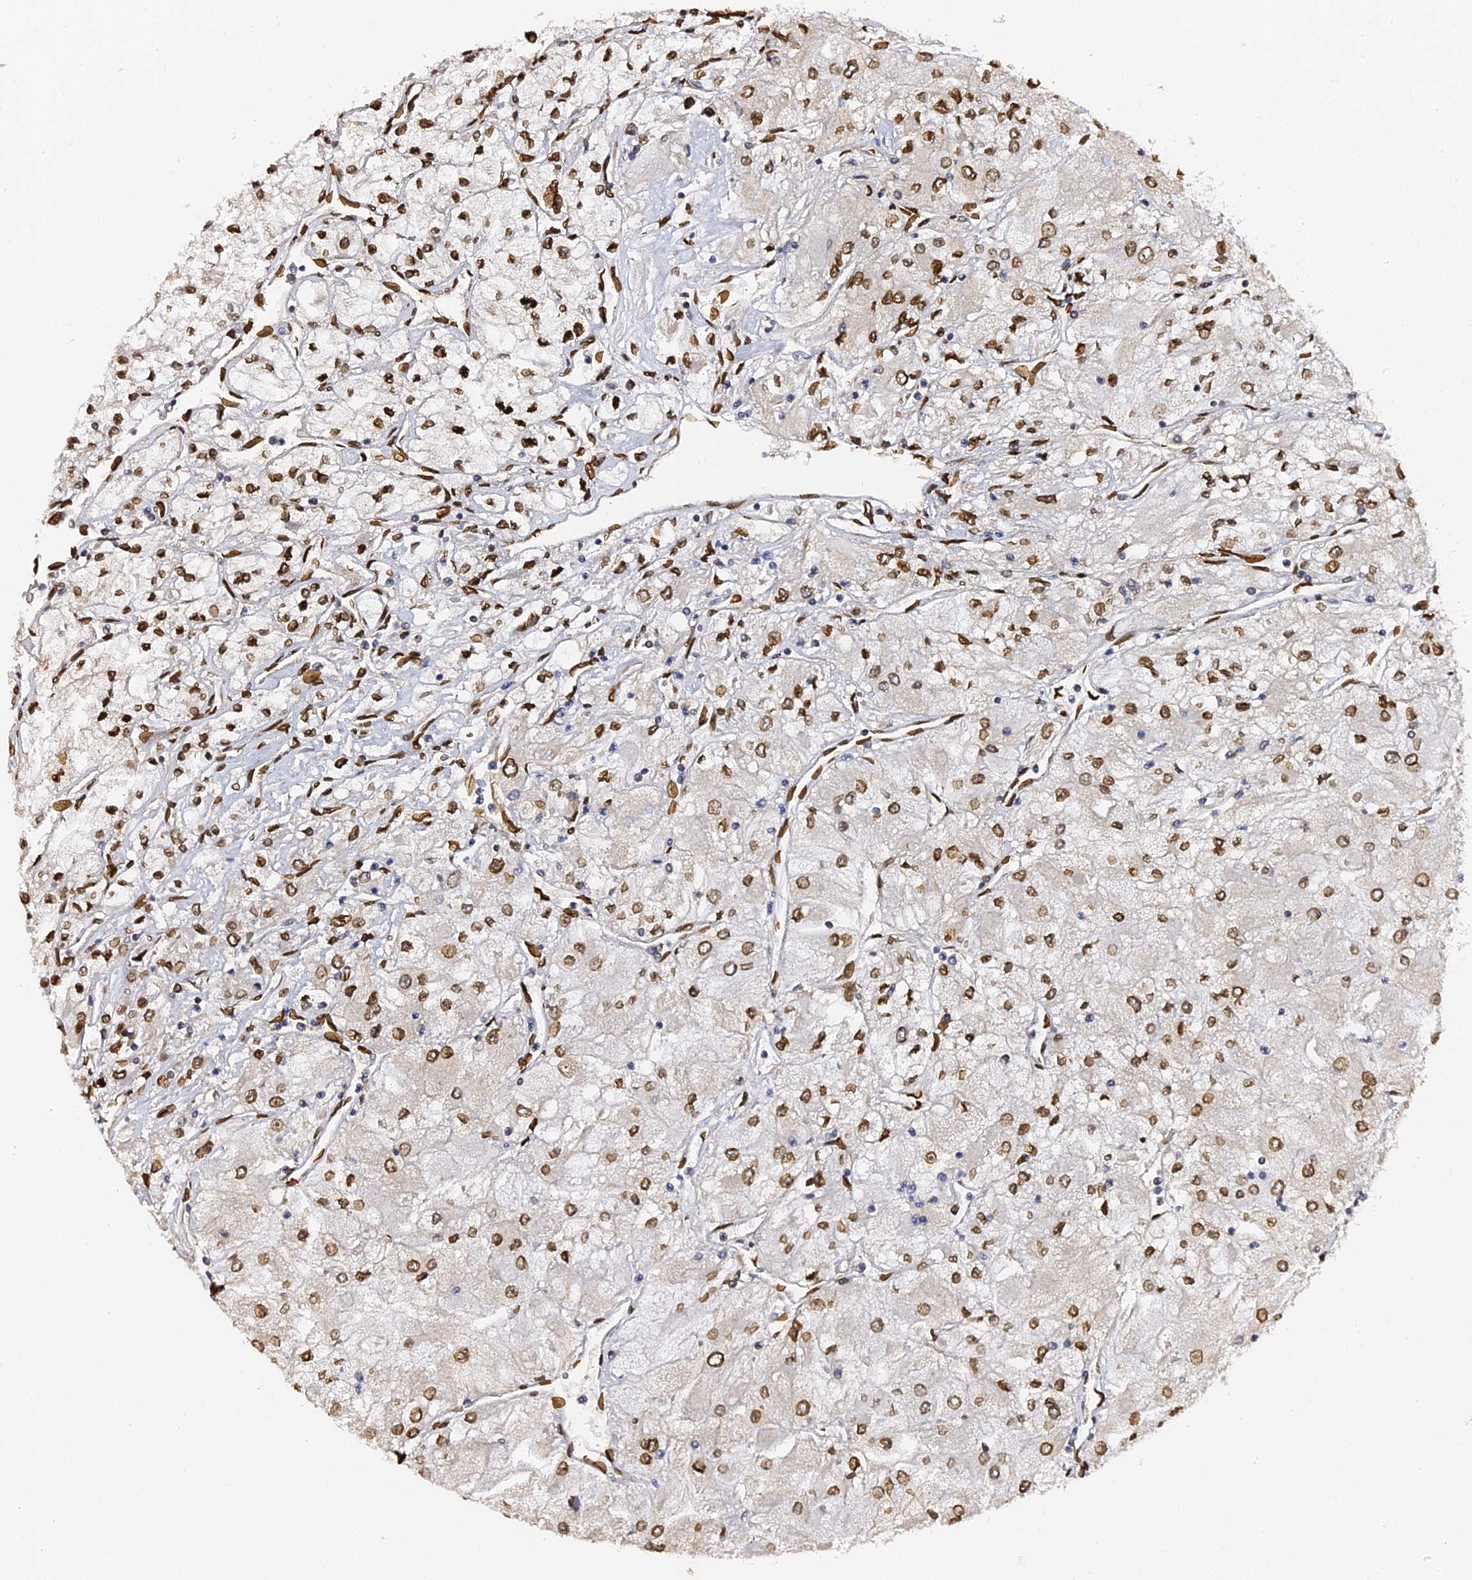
{"staining": {"intensity": "strong", "quantity": ">75%", "location": "cytoplasmic/membranous,nuclear"}, "tissue": "renal cancer", "cell_type": "Tumor cells", "image_type": "cancer", "snomed": [{"axis": "morphology", "description": "Adenocarcinoma, NOS"}, {"axis": "topography", "description": "Kidney"}], "caption": "Strong cytoplasmic/membranous and nuclear expression for a protein is identified in about >75% of tumor cells of renal cancer using IHC.", "gene": "ANAPC5", "patient": {"sex": "male", "age": 80}}